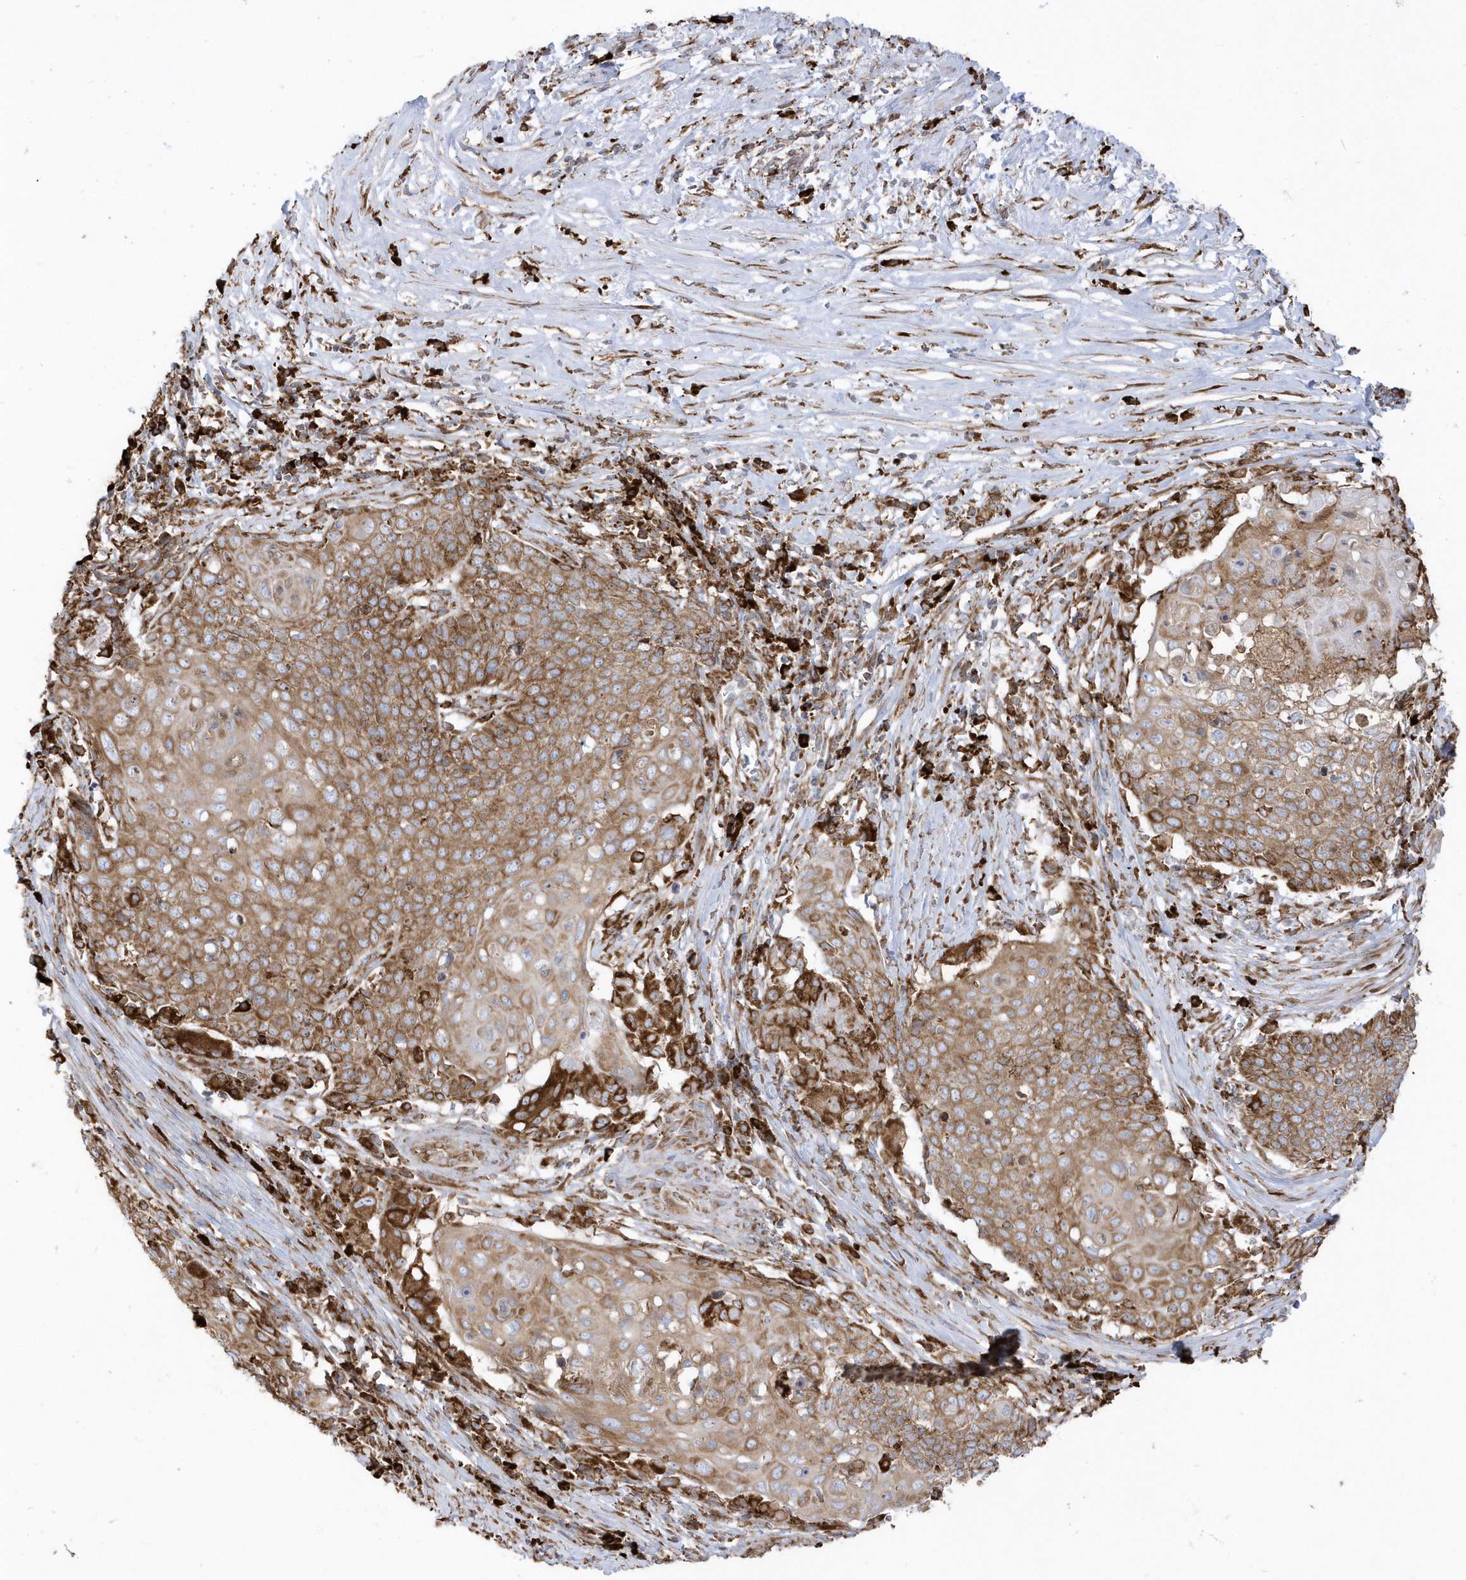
{"staining": {"intensity": "strong", "quantity": ">75%", "location": "cytoplasmic/membranous"}, "tissue": "cervical cancer", "cell_type": "Tumor cells", "image_type": "cancer", "snomed": [{"axis": "morphology", "description": "Squamous cell carcinoma, NOS"}, {"axis": "topography", "description": "Cervix"}], "caption": "Protein staining by immunohistochemistry (IHC) demonstrates strong cytoplasmic/membranous staining in approximately >75% of tumor cells in cervical cancer.", "gene": "PDIA6", "patient": {"sex": "female", "age": 39}}